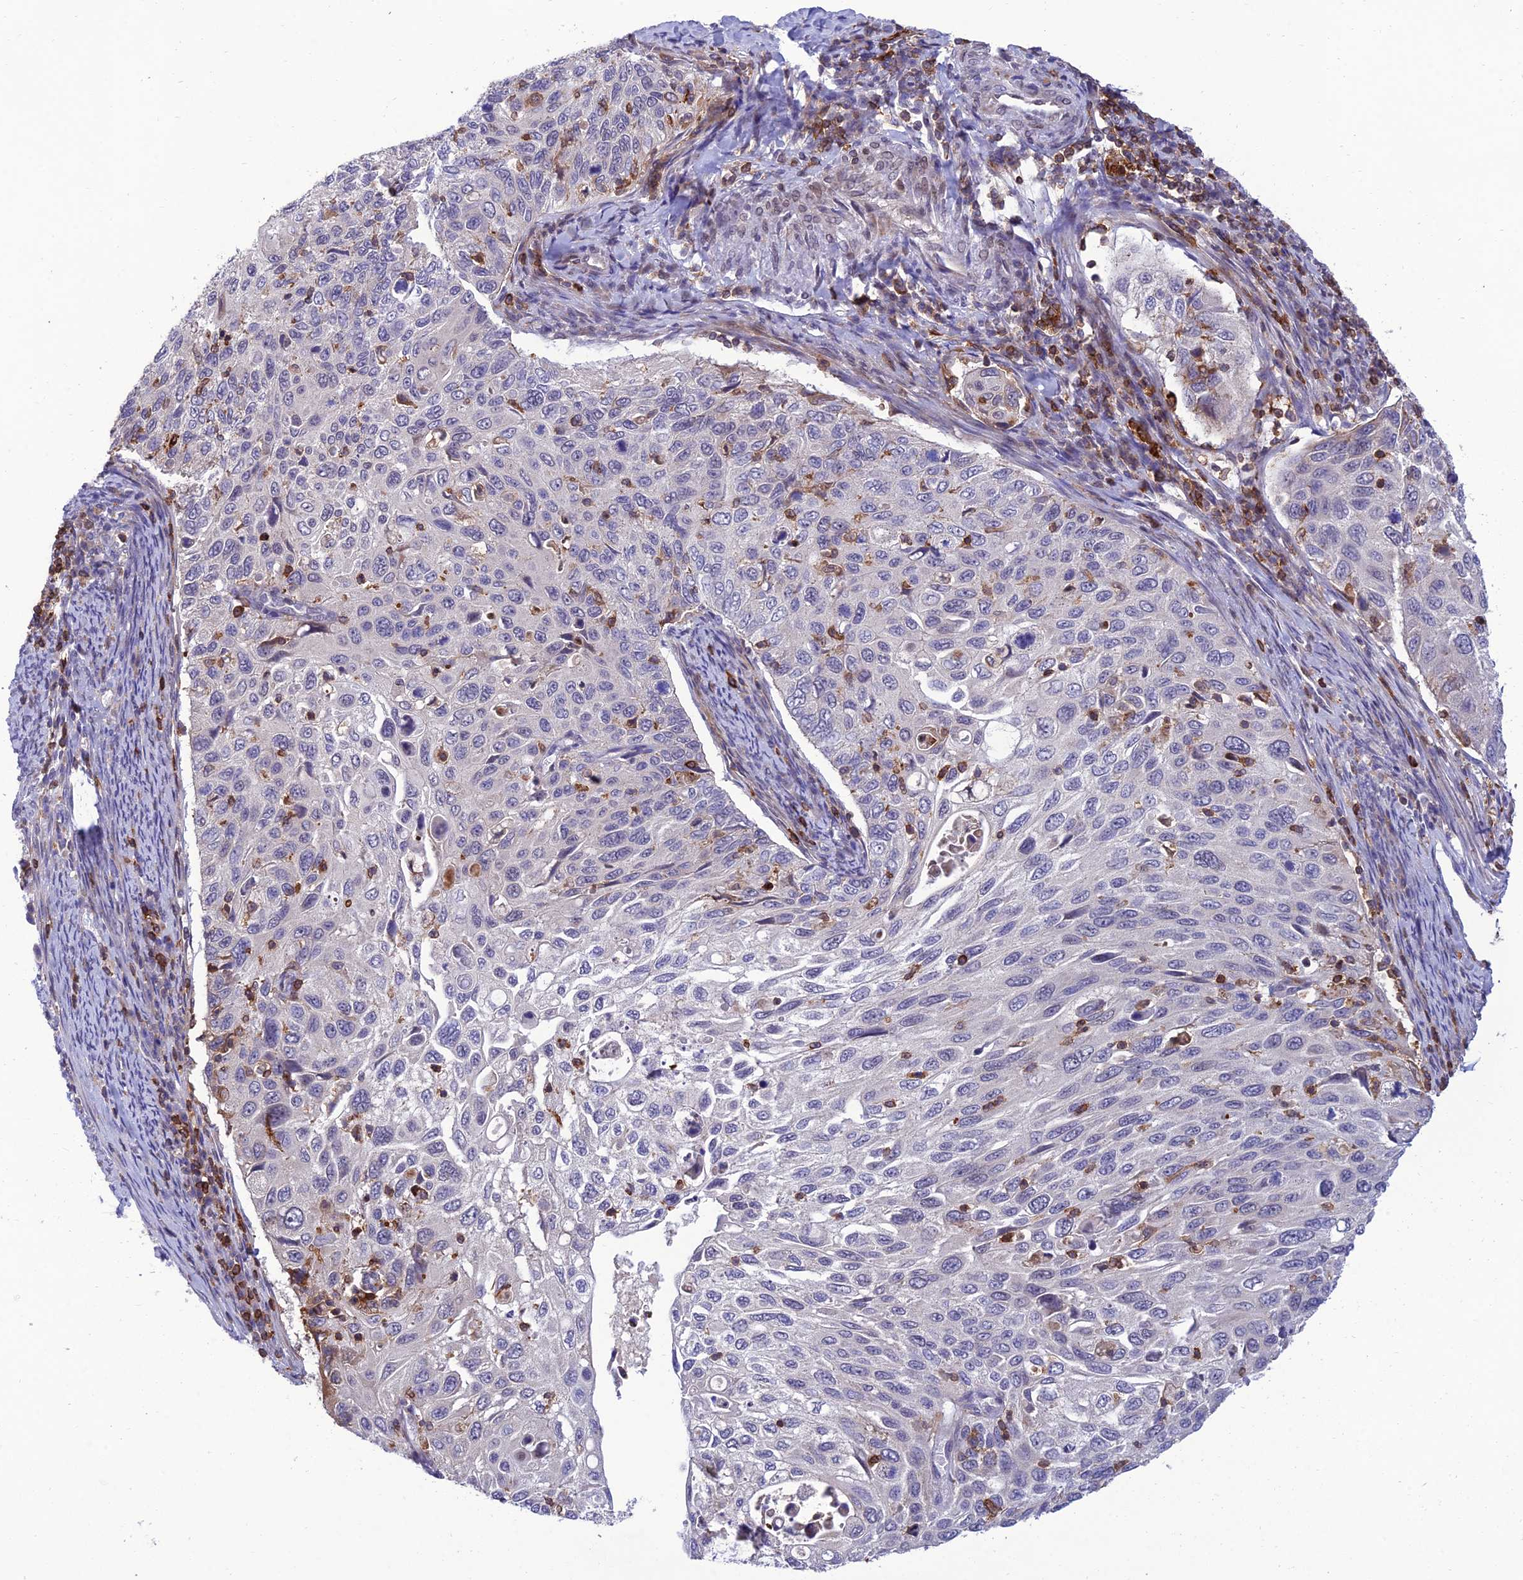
{"staining": {"intensity": "negative", "quantity": "none", "location": "none"}, "tissue": "cervical cancer", "cell_type": "Tumor cells", "image_type": "cancer", "snomed": [{"axis": "morphology", "description": "Squamous cell carcinoma, NOS"}, {"axis": "topography", "description": "Cervix"}], "caption": "Histopathology image shows no protein staining in tumor cells of cervical cancer tissue.", "gene": "FAM76A", "patient": {"sex": "female", "age": 70}}